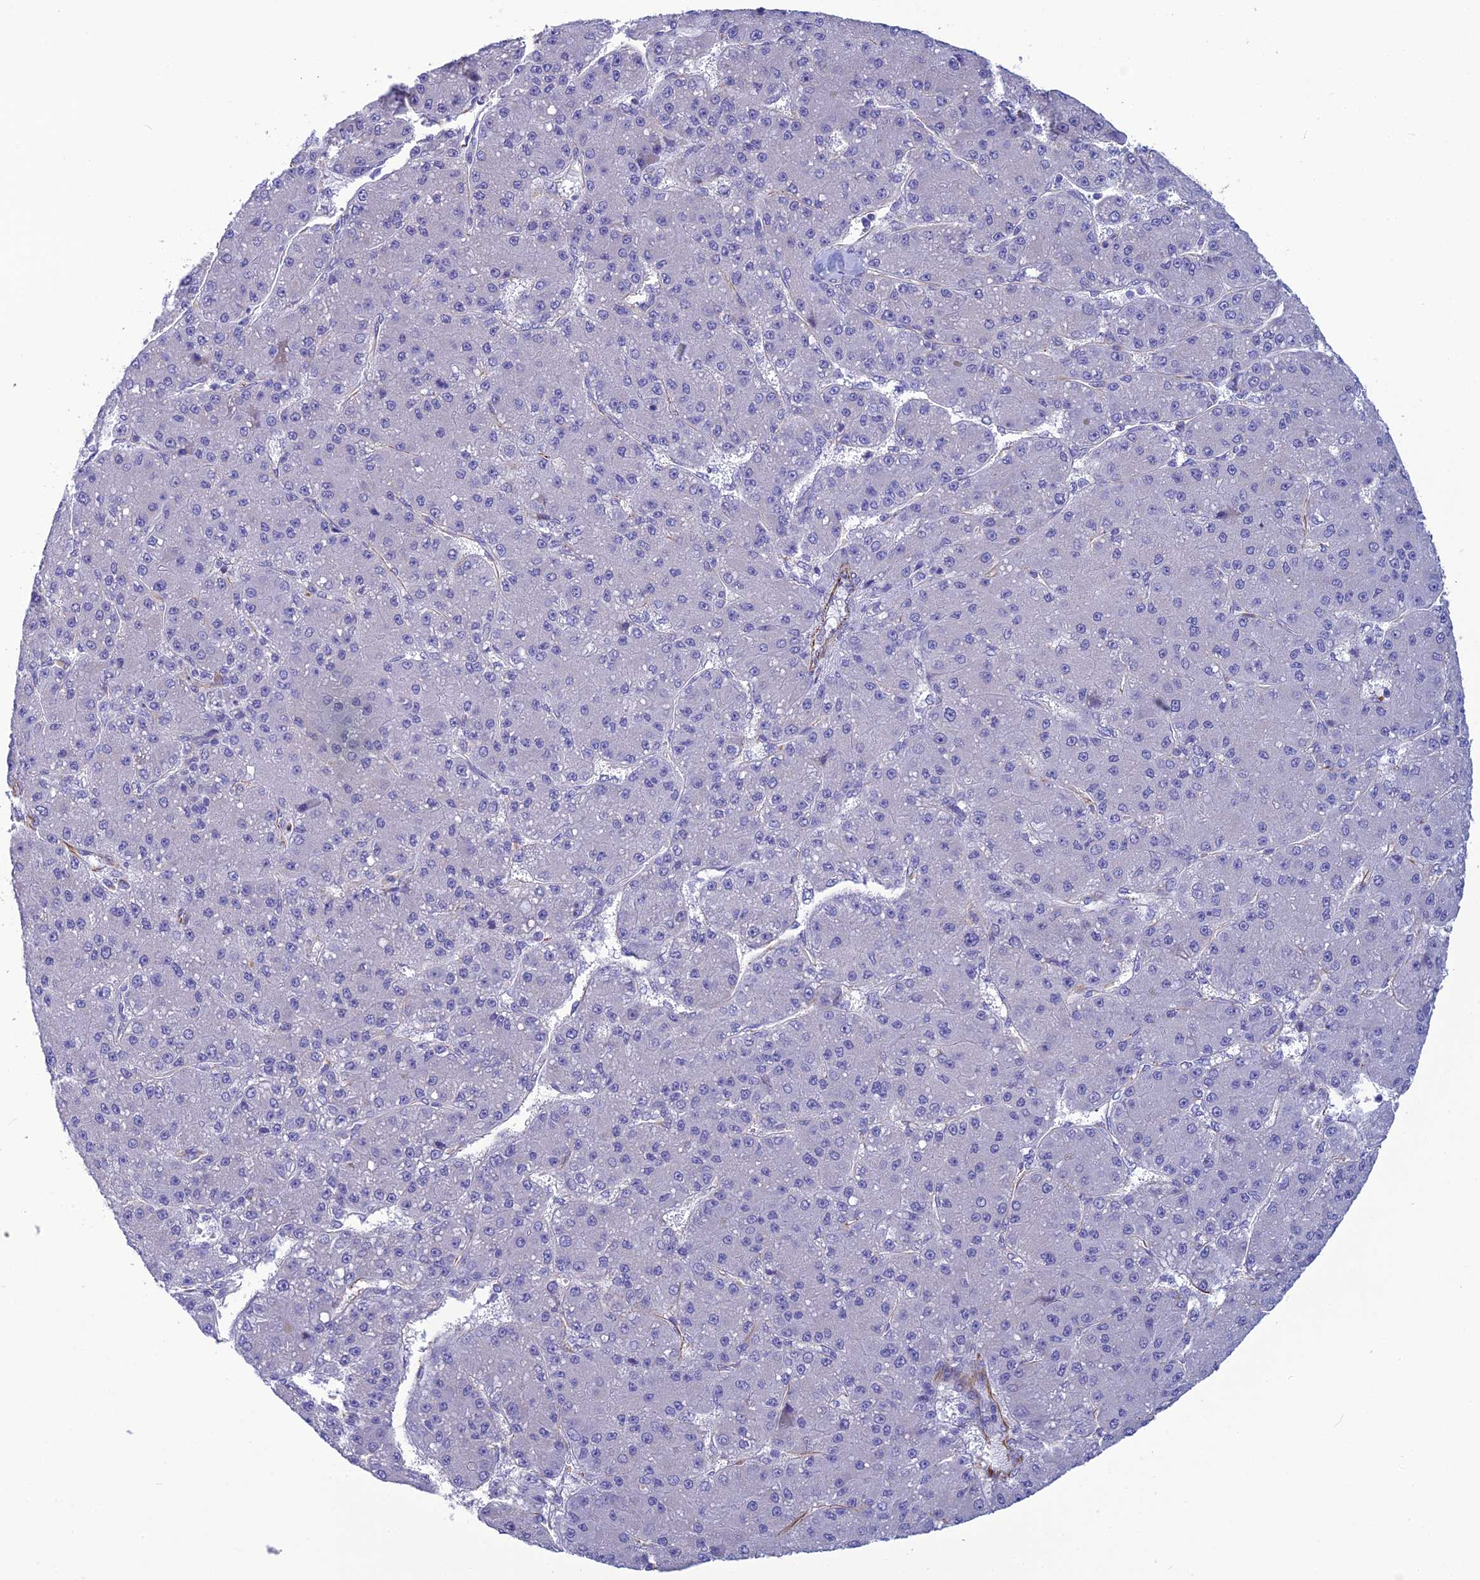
{"staining": {"intensity": "negative", "quantity": "none", "location": "none"}, "tissue": "liver cancer", "cell_type": "Tumor cells", "image_type": "cancer", "snomed": [{"axis": "morphology", "description": "Carcinoma, Hepatocellular, NOS"}, {"axis": "topography", "description": "Liver"}], "caption": "Liver cancer (hepatocellular carcinoma) was stained to show a protein in brown. There is no significant expression in tumor cells.", "gene": "FBXL20", "patient": {"sex": "male", "age": 67}}